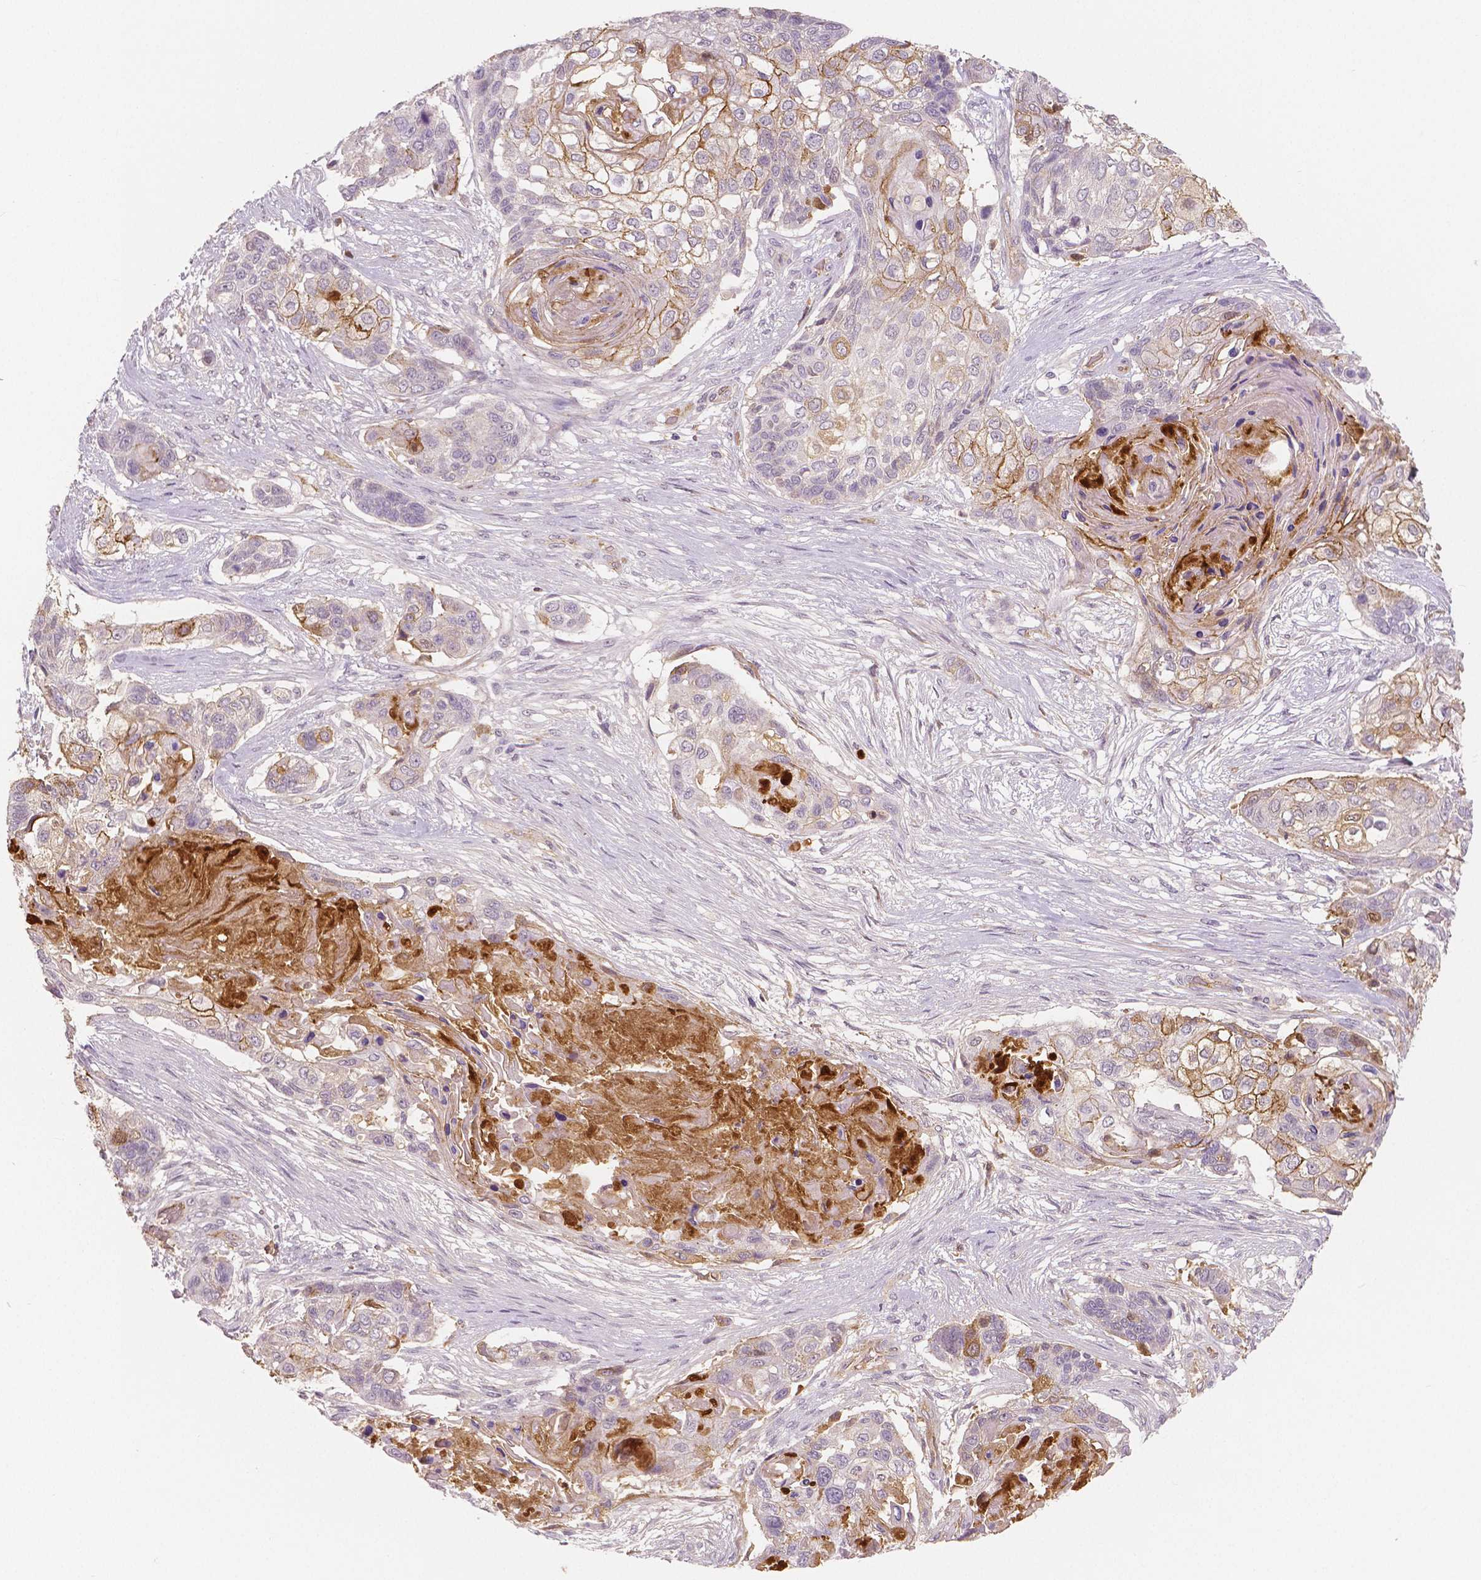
{"staining": {"intensity": "moderate", "quantity": "<25%", "location": "cytoplasmic/membranous"}, "tissue": "lung cancer", "cell_type": "Tumor cells", "image_type": "cancer", "snomed": [{"axis": "morphology", "description": "Squamous cell carcinoma, NOS"}, {"axis": "topography", "description": "Lung"}], "caption": "Lung squamous cell carcinoma stained with a protein marker demonstrates moderate staining in tumor cells.", "gene": "APOA4", "patient": {"sex": "male", "age": 69}}